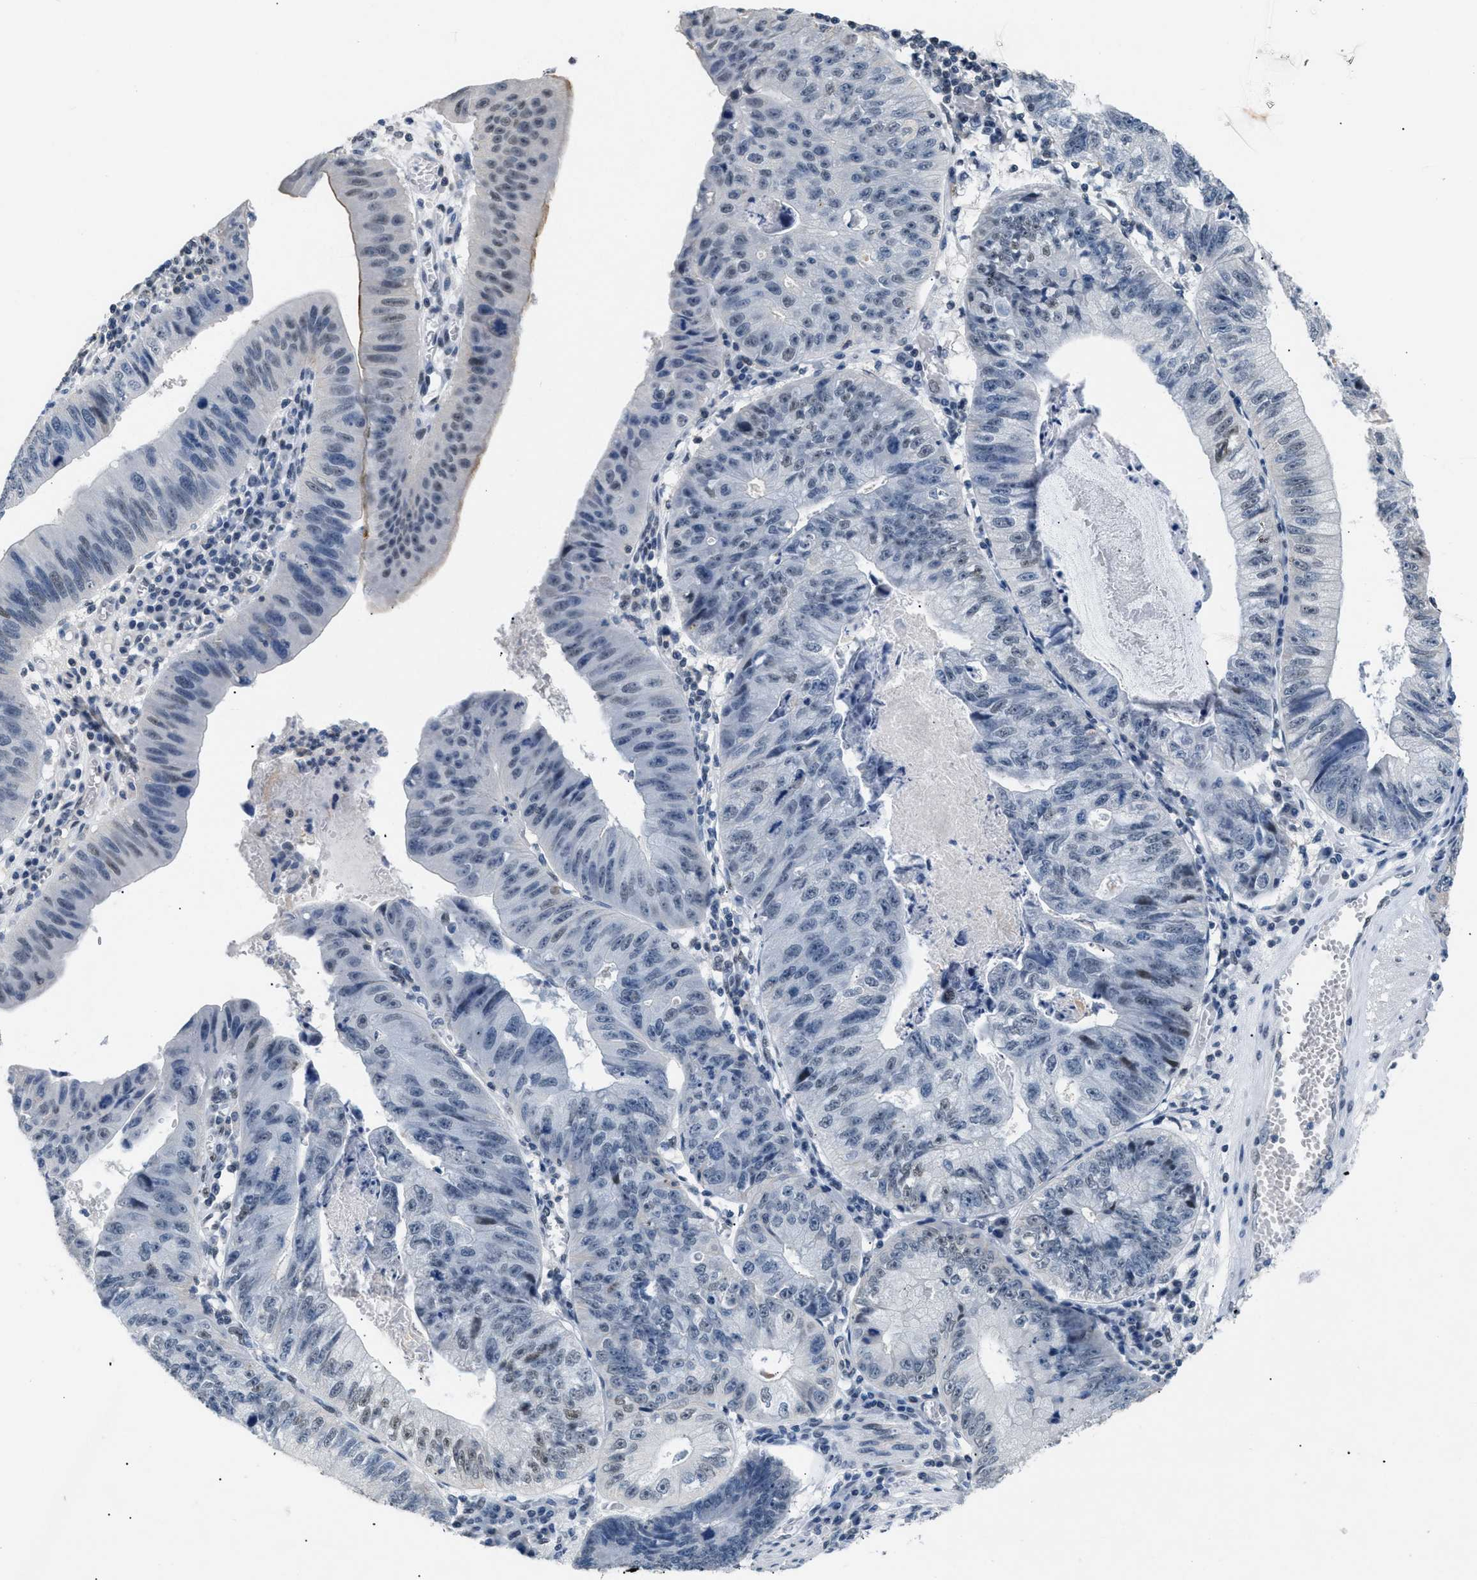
{"staining": {"intensity": "moderate", "quantity": "<25%", "location": "cytoplasmic/membranous"}, "tissue": "stomach cancer", "cell_type": "Tumor cells", "image_type": "cancer", "snomed": [{"axis": "morphology", "description": "Adenocarcinoma, NOS"}, {"axis": "topography", "description": "Stomach"}], "caption": "DAB immunohistochemical staining of adenocarcinoma (stomach) displays moderate cytoplasmic/membranous protein expression in approximately <25% of tumor cells. Nuclei are stained in blue.", "gene": "KCNC3", "patient": {"sex": "male", "age": 59}}